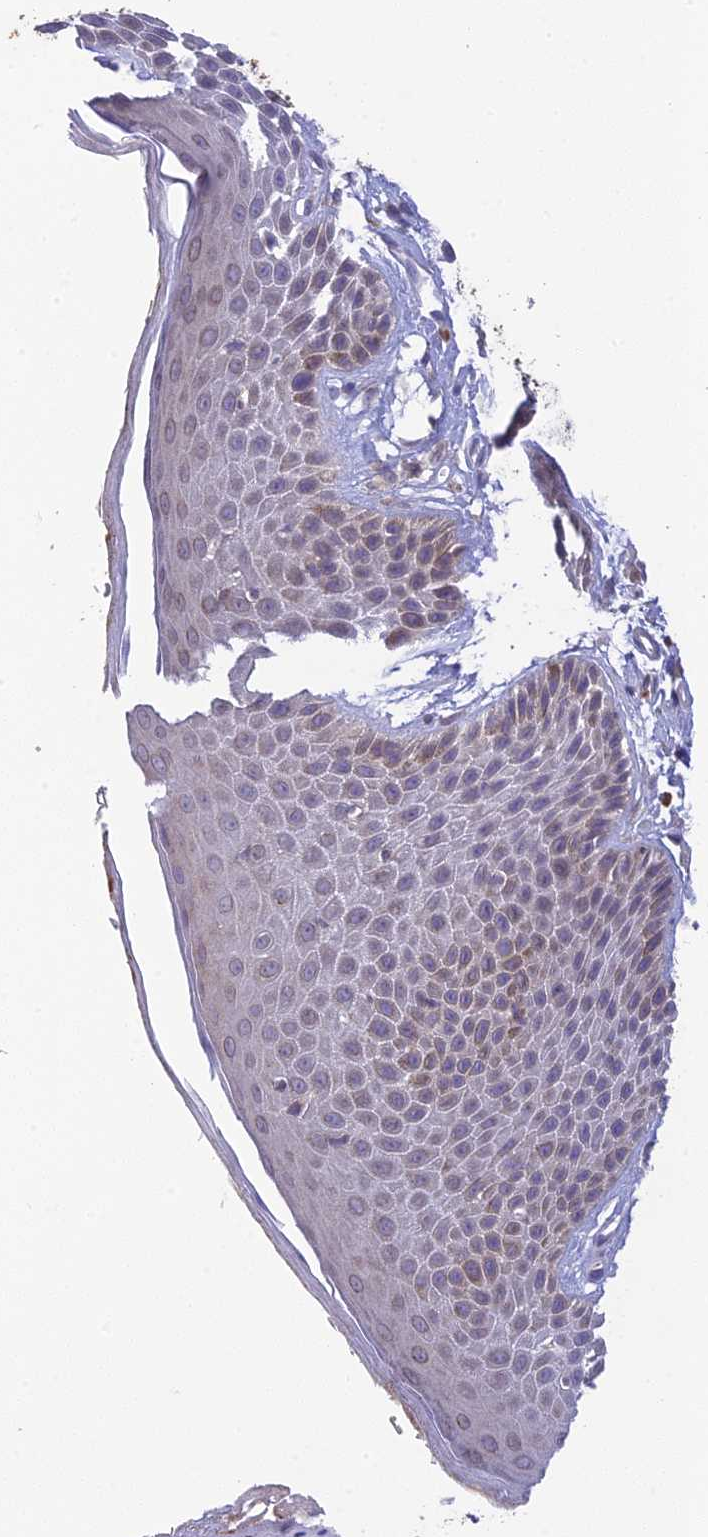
{"staining": {"intensity": "weak", "quantity": "<25%", "location": "cytoplasmic/membranous"}, "tissue": "skin", "cell_type": "Epidermal cells", "image_type": "normal", "snomed": [{"axis": "morphology", "description": "Normal tissue, NOS"}, {"axis": "topography", "description": "Anal"}], "caption": "An IHC micrograph of normal skin is shown. There is no staining in epidermal cells of skin. Brightfield microscopy of immunohistochemistry (IHC) stained with DAB (3,3'-diaminobenzidine) (brown) and hematoxylin (blue), captured at high magnification.", "gene": "BMT2", "patient": {"sex": "male", "age": 74}}